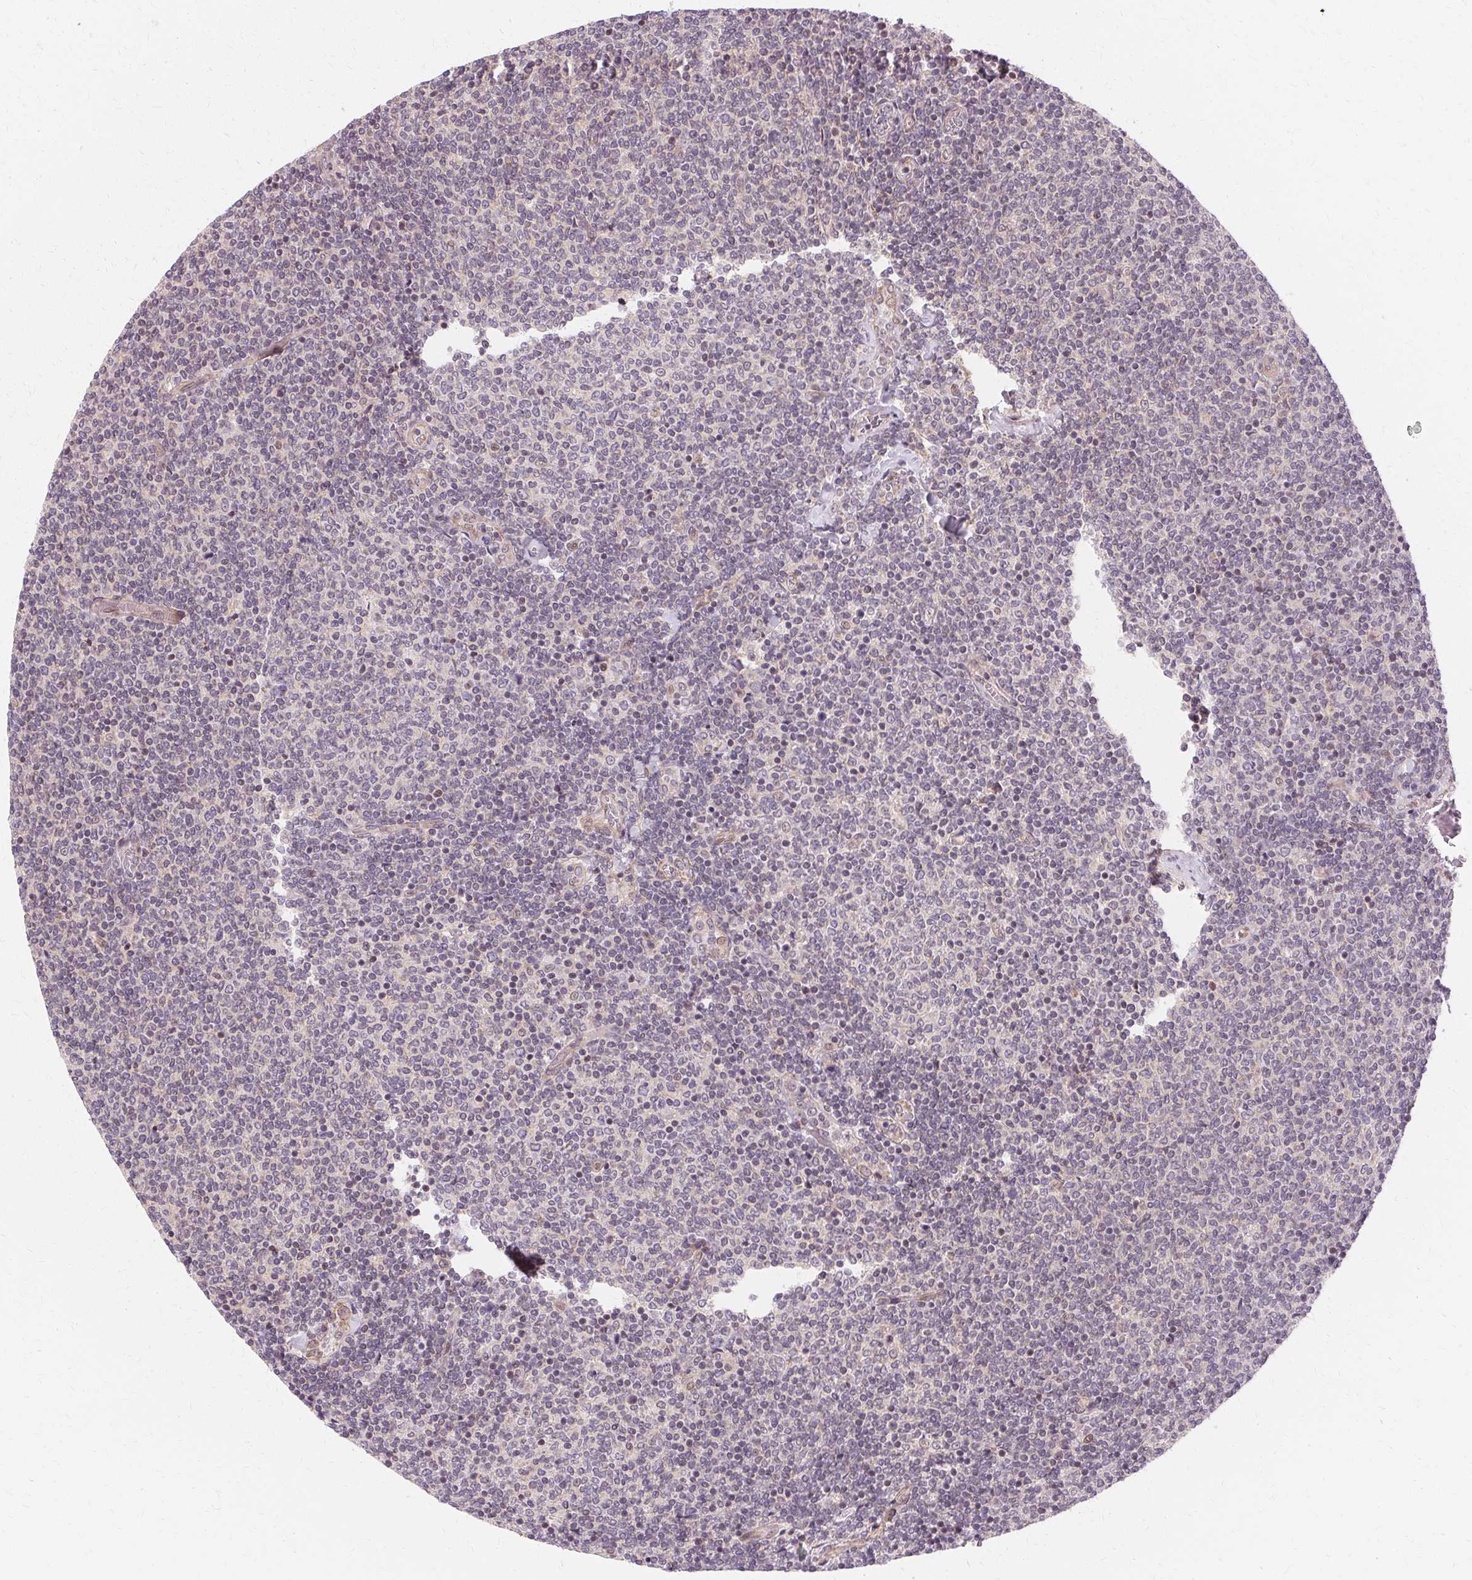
{"staining": {"intensity": "negative", "quantity": "none", "location": "none"}, "tissue": "lymphoma", "cell_type": "Tumor cells", "image_type": "cancer", "snomed": [{"axis": "morphology", "description": "Malignant lymphoma, non-Hodgkin's type, Low grade"}, {"axis": "topography", "description": "Lymph node"}], "caption": "Image shows no protein positivity in tumor cells of lymphoma tissue. (DAB immunohistochemistry with hematoxylin counter stain).", "gene": "USP8", "patient": {"sex": "male", "age": 52}}